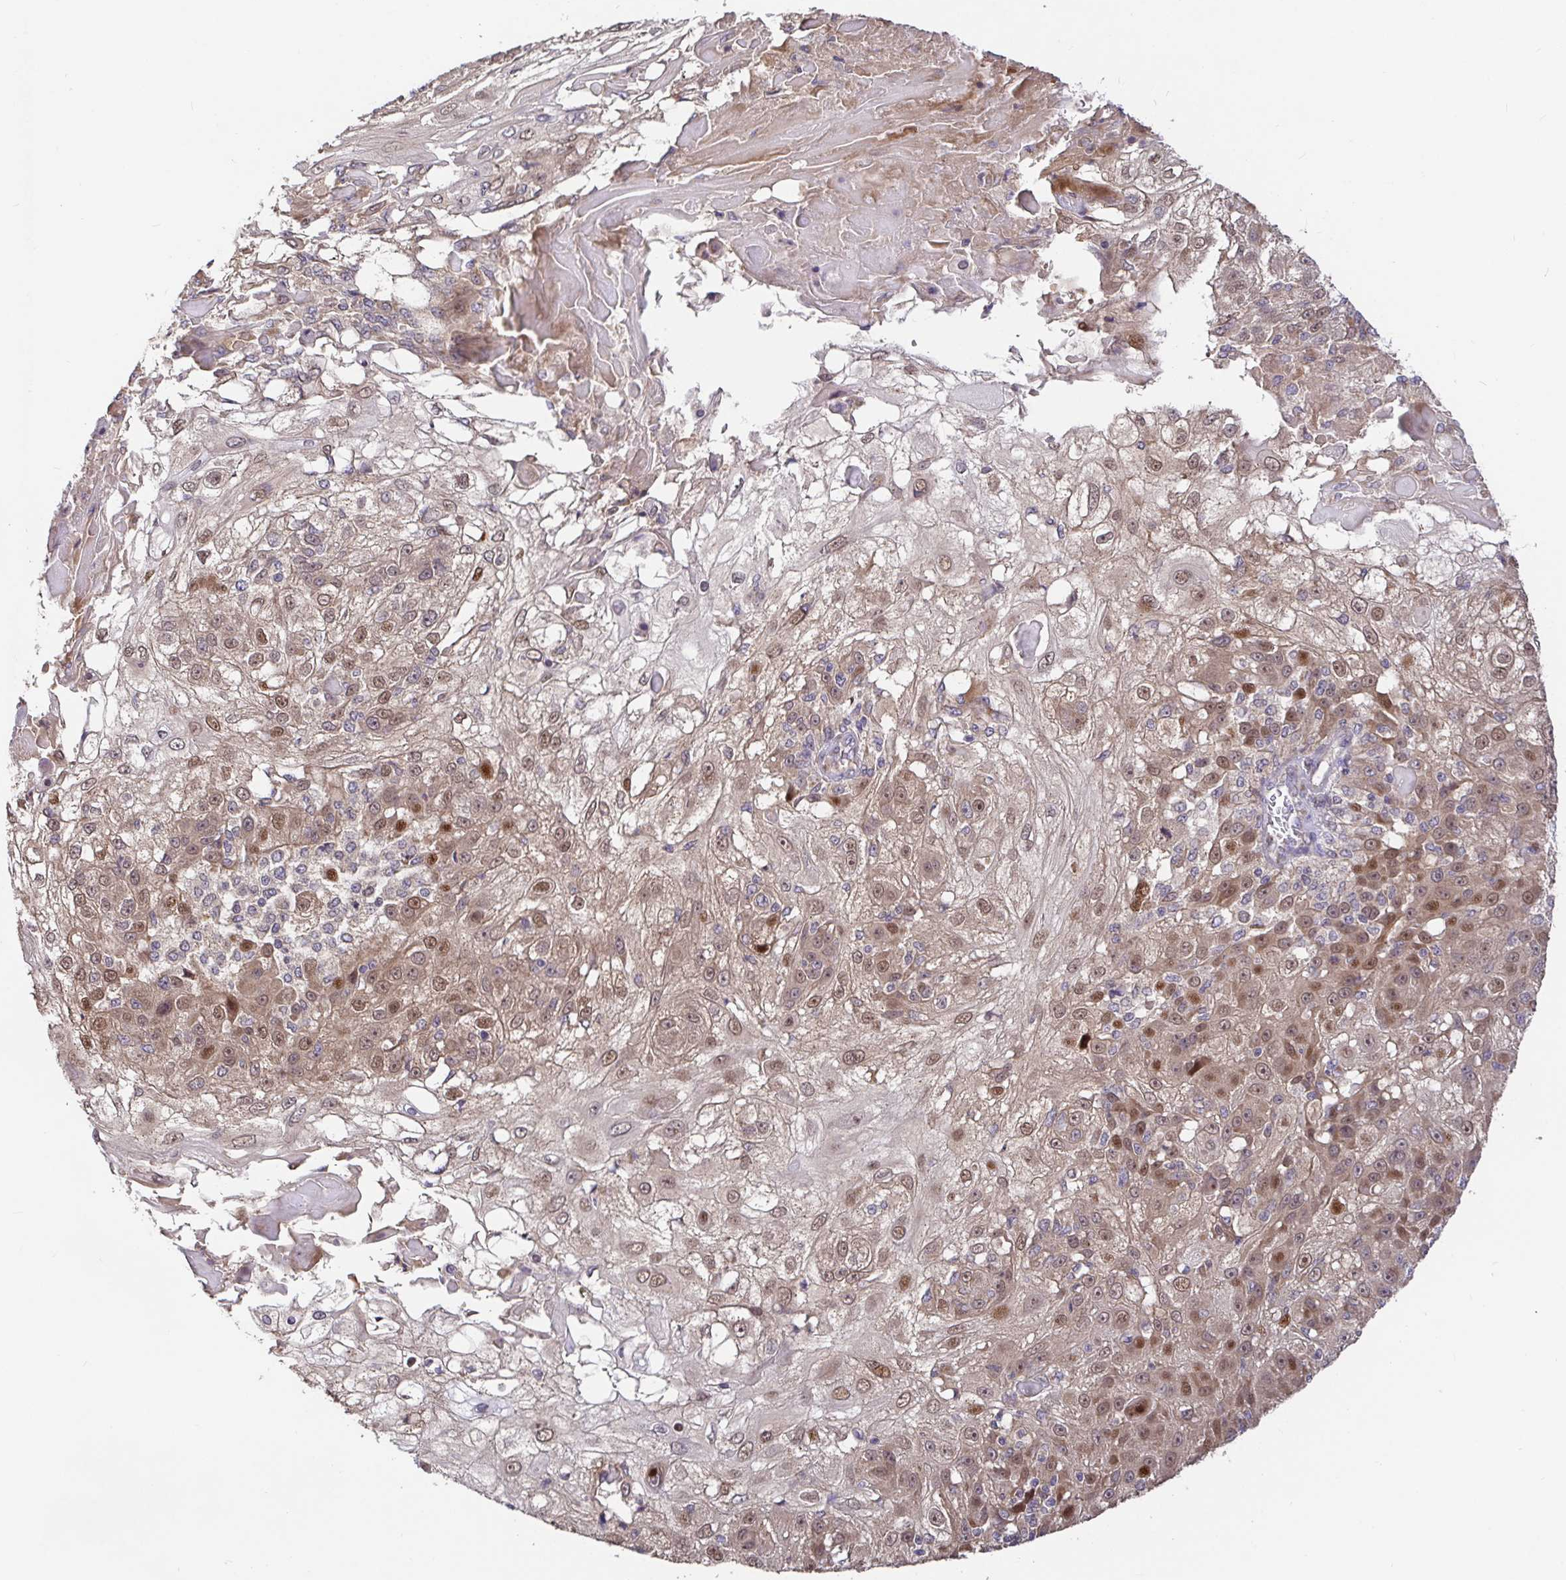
{"staining": {"intensity": "moderate", "quantity": ">75%", "location": "cytoplasmic/membranous,nuclear"}, "tissue": "skin cancer", "cell_type": "Tumor cells", "image_type": "cancer", "snomed": [{"axis": "morphology", "description": "Normal tissue, NOS"}, {"axis": "morphology", "description": "Squamous cell carcinoma, NOS"}, {"axis": "topography", "description": "Skin"}], "caption": "Skin cancer (squamous cell carcinoma) stained with immunohistochemistry (IHC) exhibits moderate cytoplasmic/membranous and nuclear staining in about >75% of tumor cells.", "gene": "ELP1", "patient": {"sex": "female", "age": 83}}